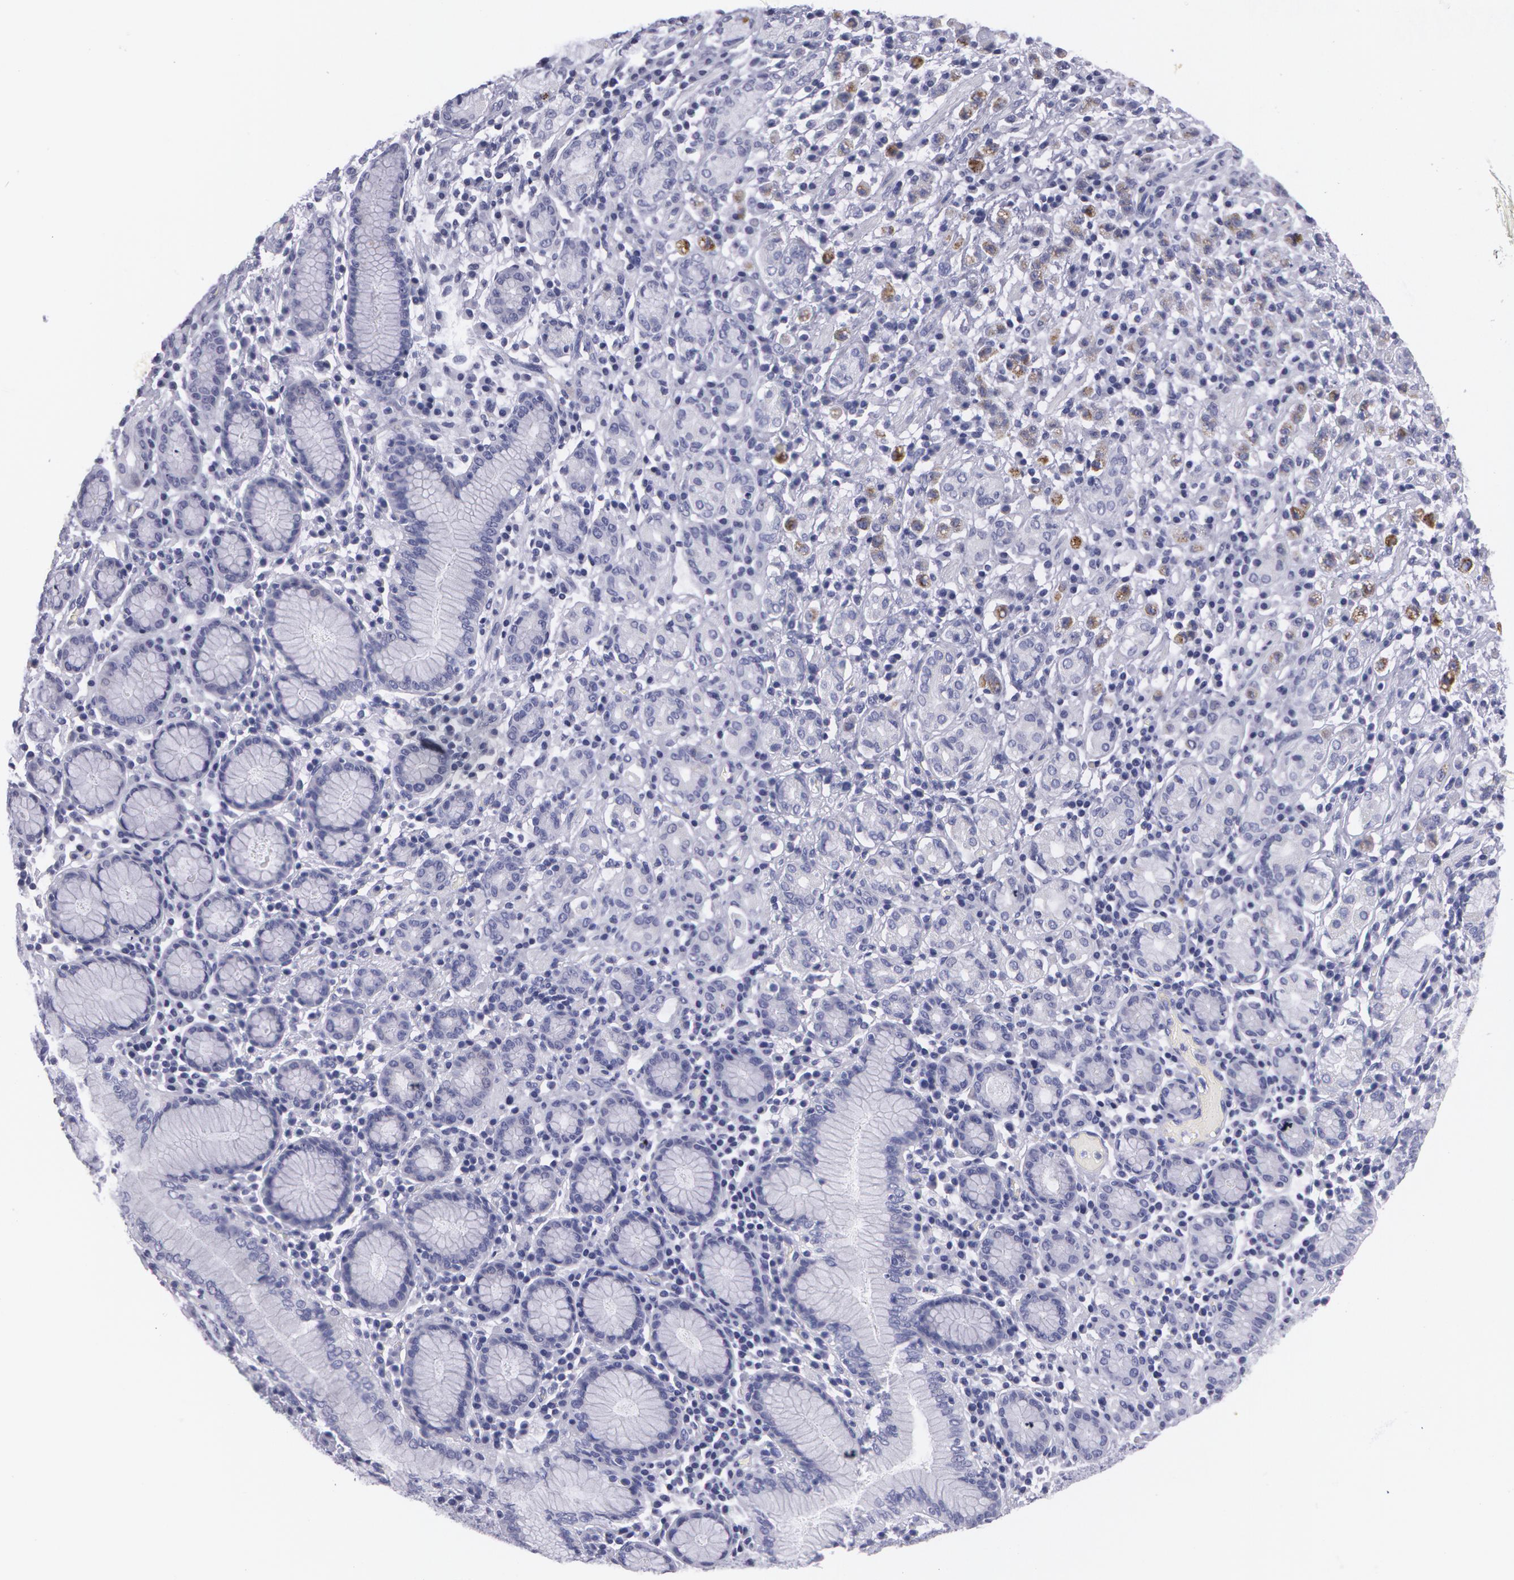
{"staining": {"intensity": "negative", "quantity": "none", "location": "none"}, "tissue": "stomach cancer", "cell_type": "Tumor cells", "image_type": "cancer", "snomed": [{"axis": "morphology", "description": "Adenocarcinoma, NOS"}, {"axis": "topography", "description": "Stomach, lower"}], "caption": "Immunohistochemical staining of stomach cancer (adenocarcinoma) shows no significant staining in tumor cells.", "gene": "AMACR", "patient": {"sex": "male", "age": 88}}